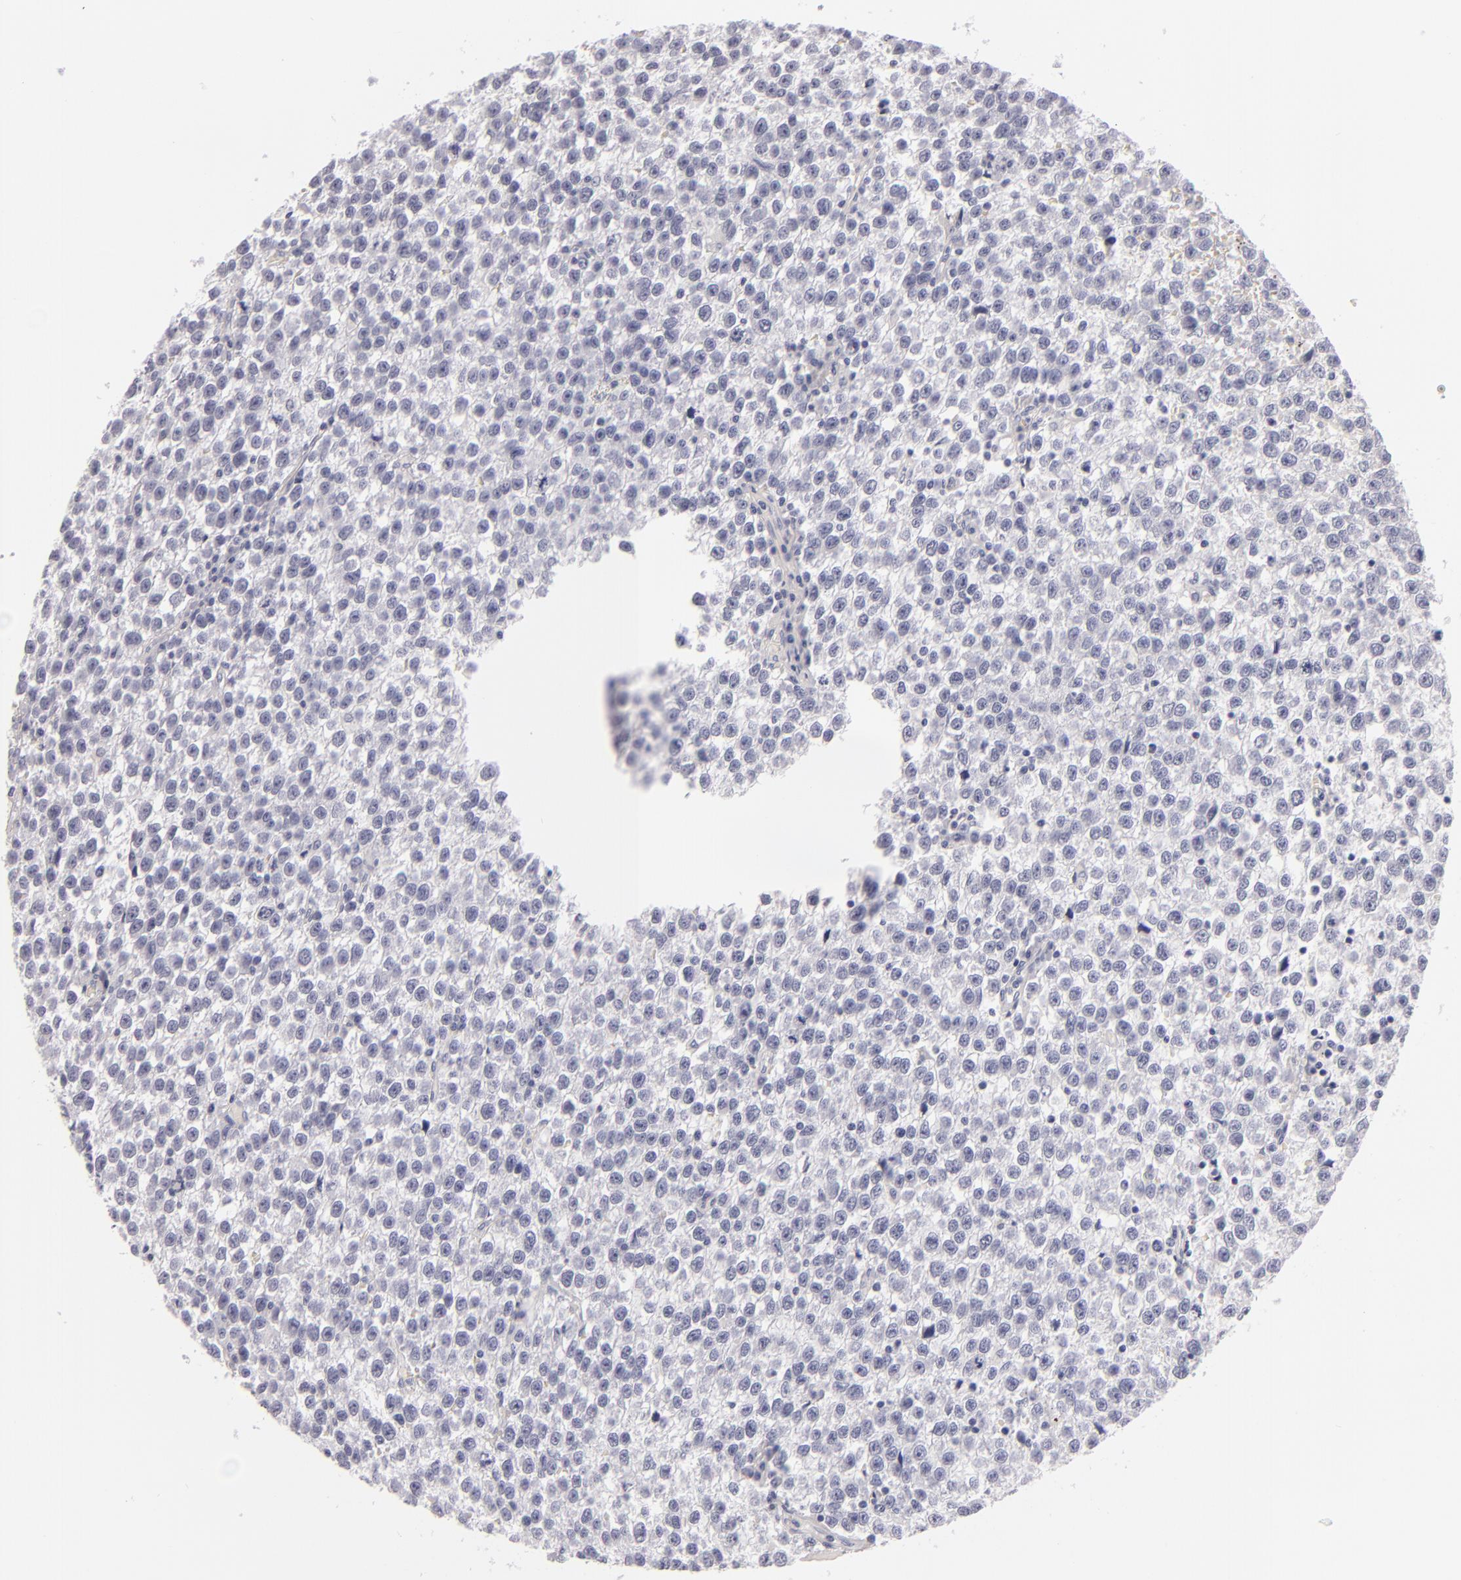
{"staining": {"intensity": "negative", "quantity": "none", "location": "none"}, "tissue": "testis cancer", "cell_type": "Tumor cells", "image_type": "cancer", "snomed": [{"axis": "morphology", "description": "Seminoma, NOS"}, {"axis": "topography", "description": "Testis"}], "caption": "Tumor cells show no significant positivity in seminoma (testis). (DAB immunohistochemistry (IHC) with hematoxylin counter stain).", "gene": "F13A1", "patient": {"sex": "male", "age": 35}}